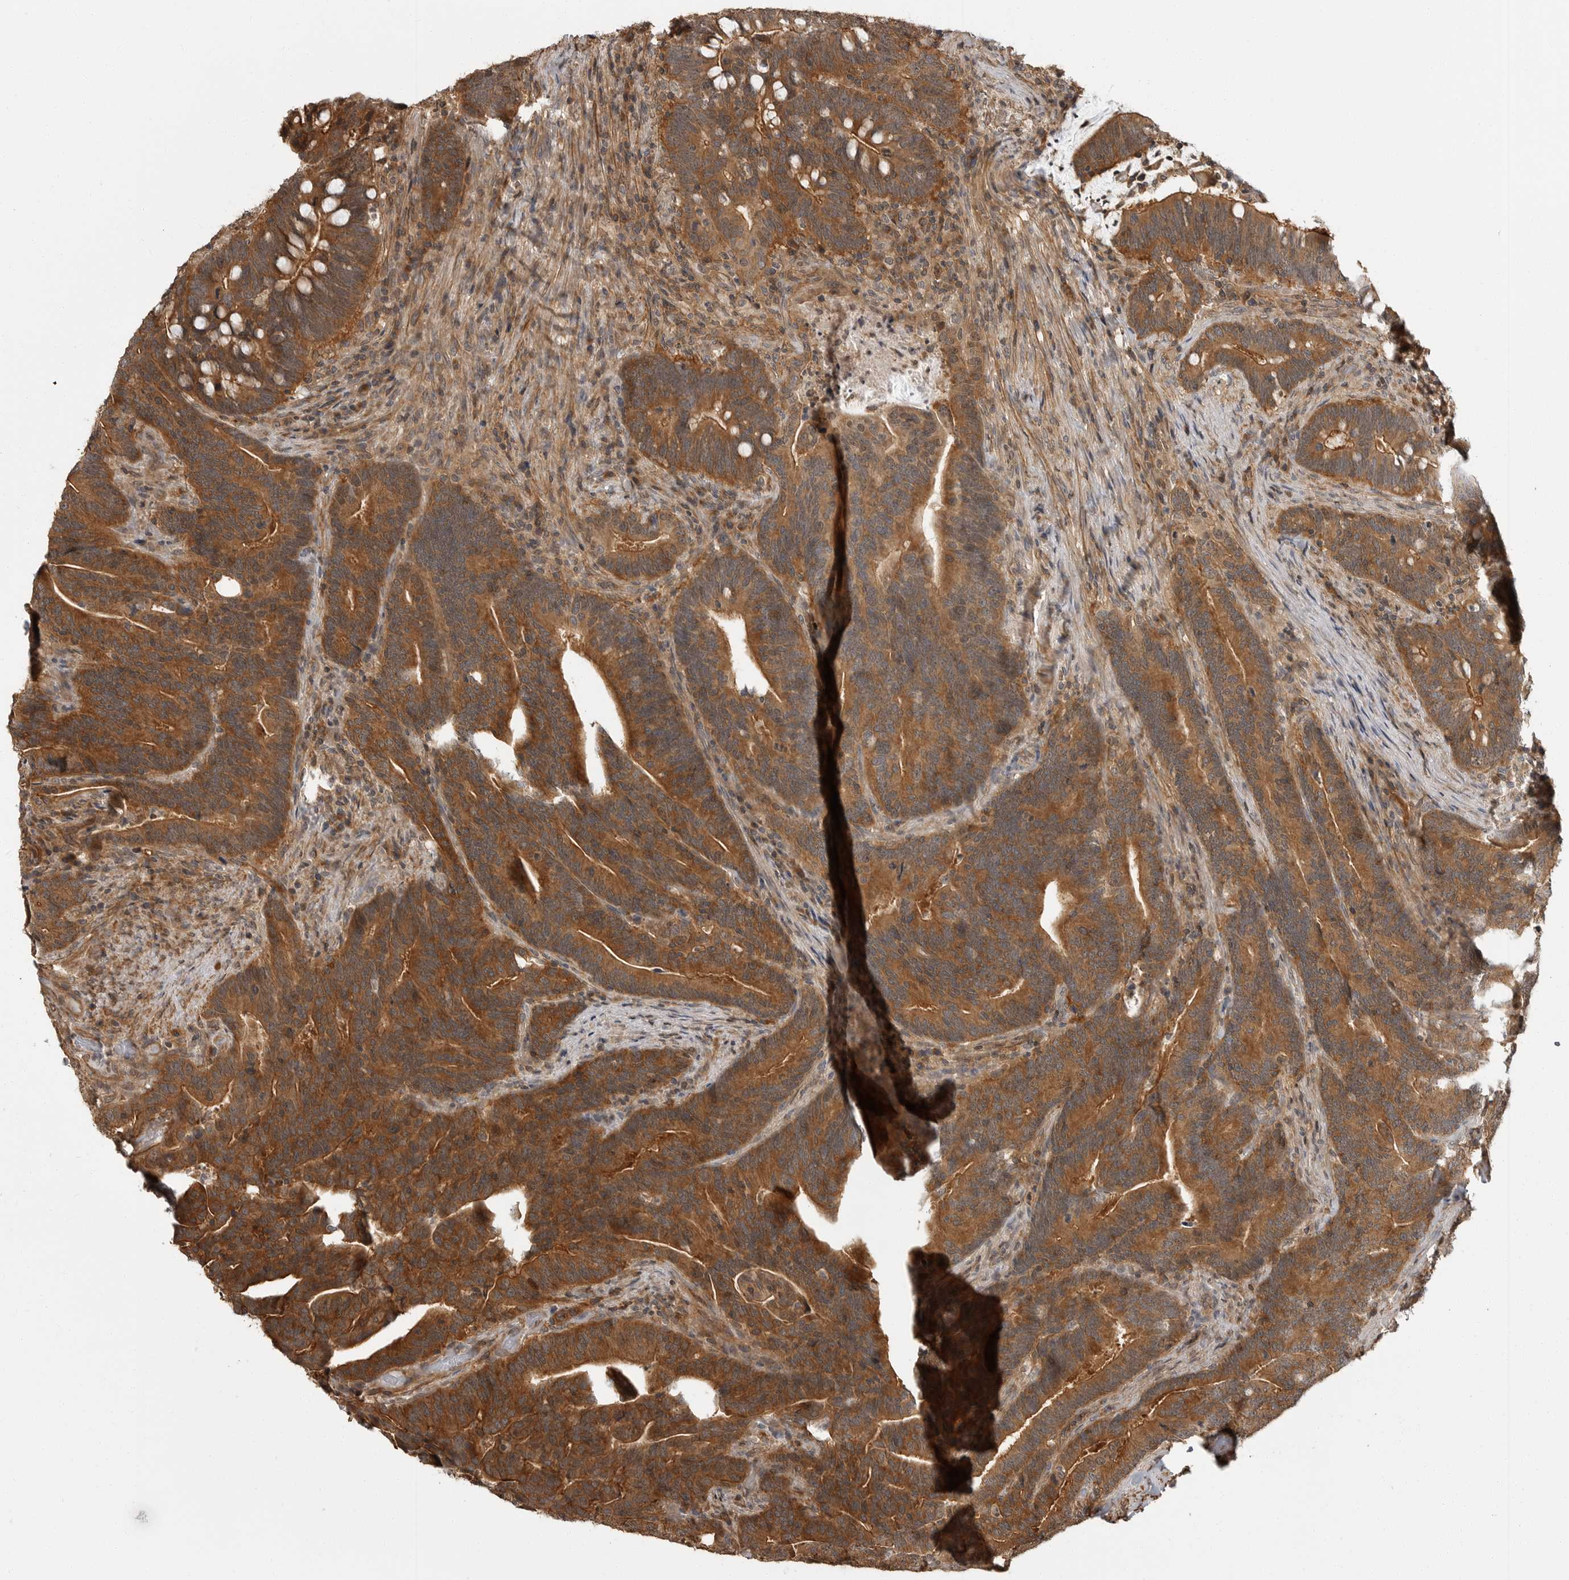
{"staining": {"intensity": "strong", "quantity": ">75%", "location": "cytoplasmic/membranous"}, "tissue": "colorectal cancer", "cell_type": "Tumor cells", "image_type": "cancer", "snomed": [{"axis": "morphology", "description": "Adenocarcinoma, NOS"}, {"axis": "topography", "description": "Colon"}], "caption": "A photomicrograph showing strong cytoplasmic/membranous positivity in approximately >75% of tumor cells in colorectal adenocarcinoma, as visualized by brown immunohistochemical staining.", "gene": "ERN1", "patient": {"sex": "female", "age": 66}}